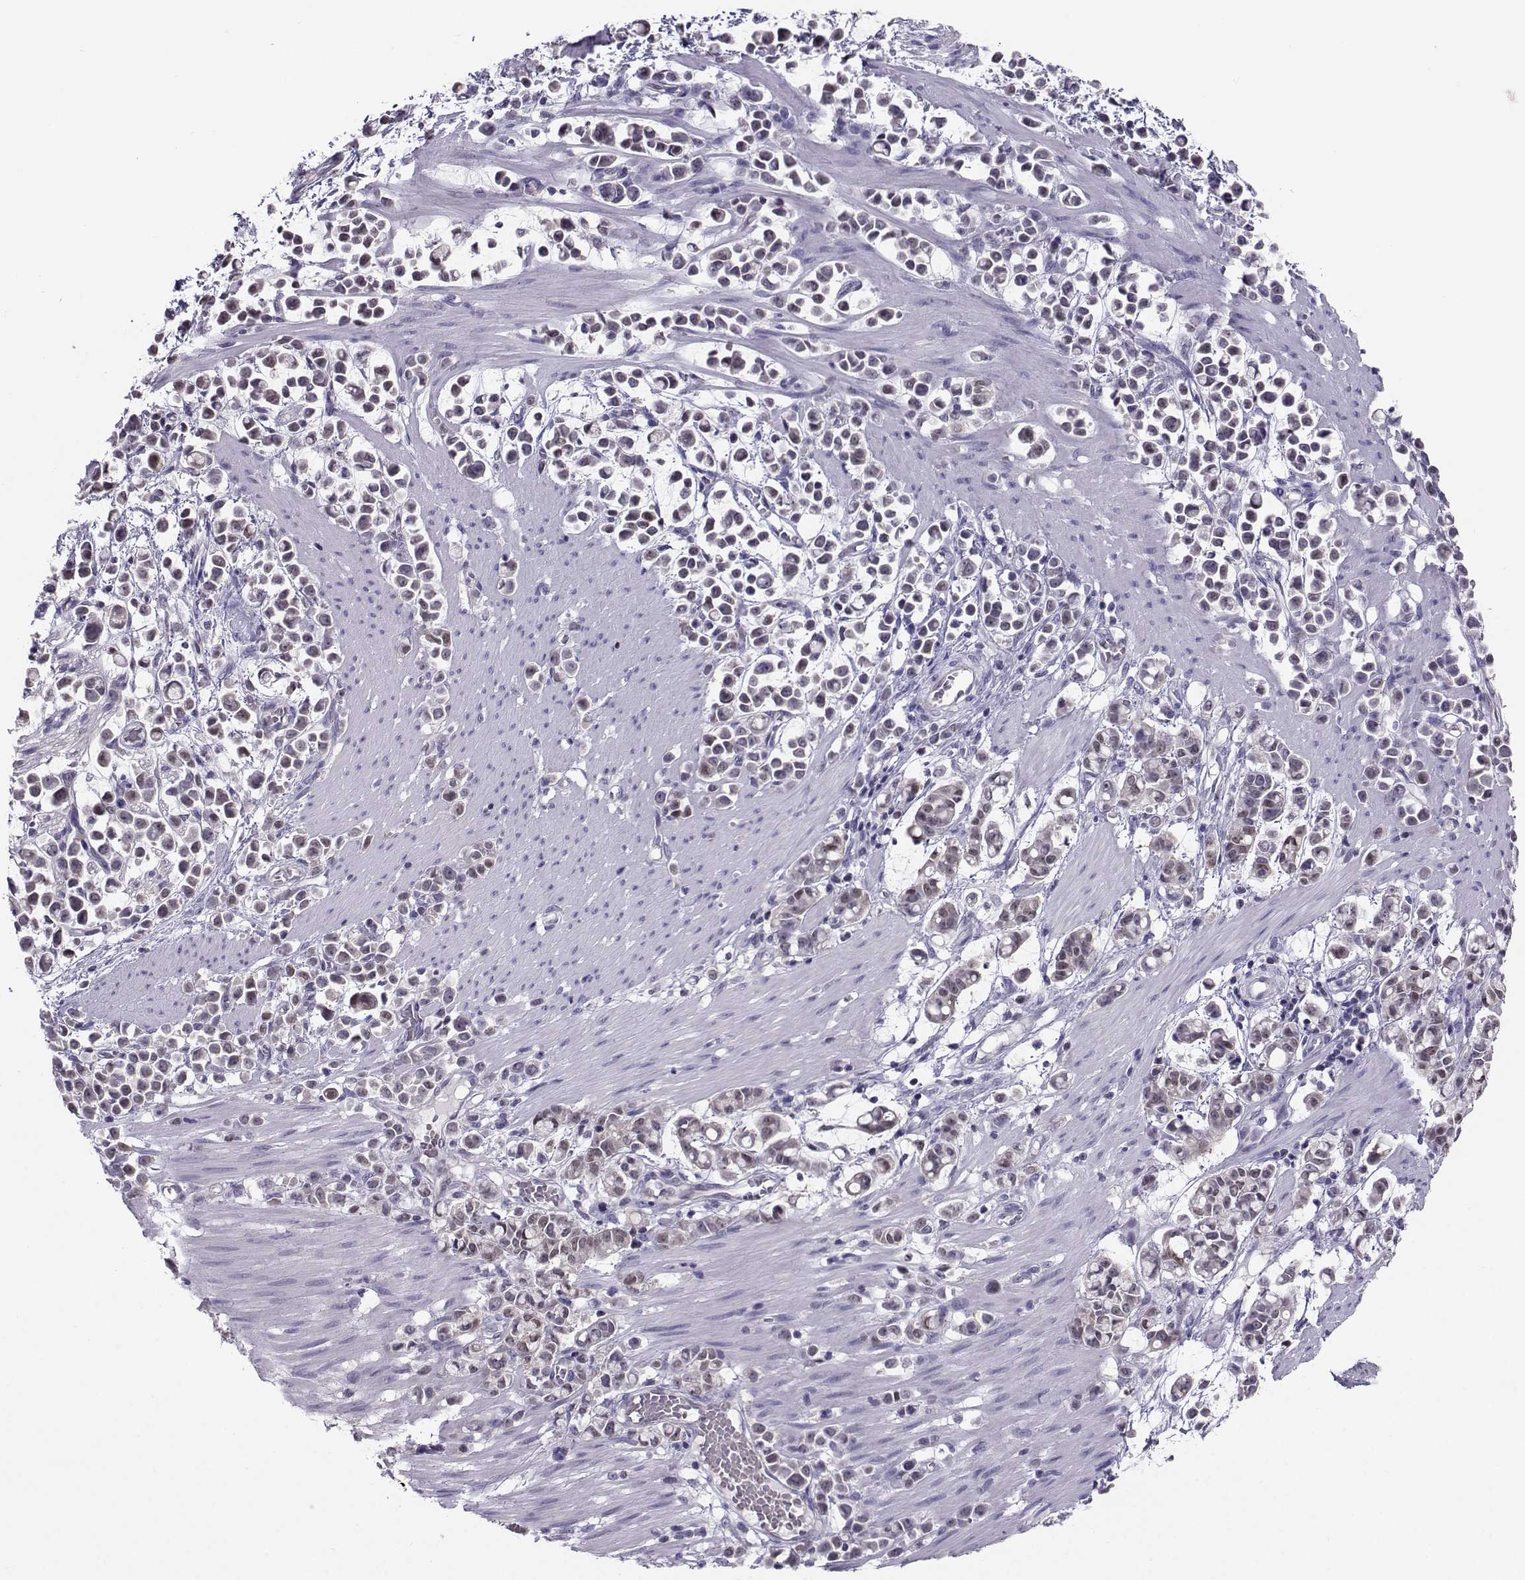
{"staining": {"intensity": "negative", "quantity": "none", "location": "none"}, "tissue": "stomach cancer", "cell_type": "Tumor cells", "image_type": "cancer", "snomed": [{"axis": "morphology", "description": "Adenocarcinoma, NOS"}, {"axis": "topography", "description": "Stomach"}], "caption": "Photomicrograph shows no significant protein staining in tumor cells of stomach cancer.", "gene": "PGK1", "patient": {"sex": "male", "age": 82}}